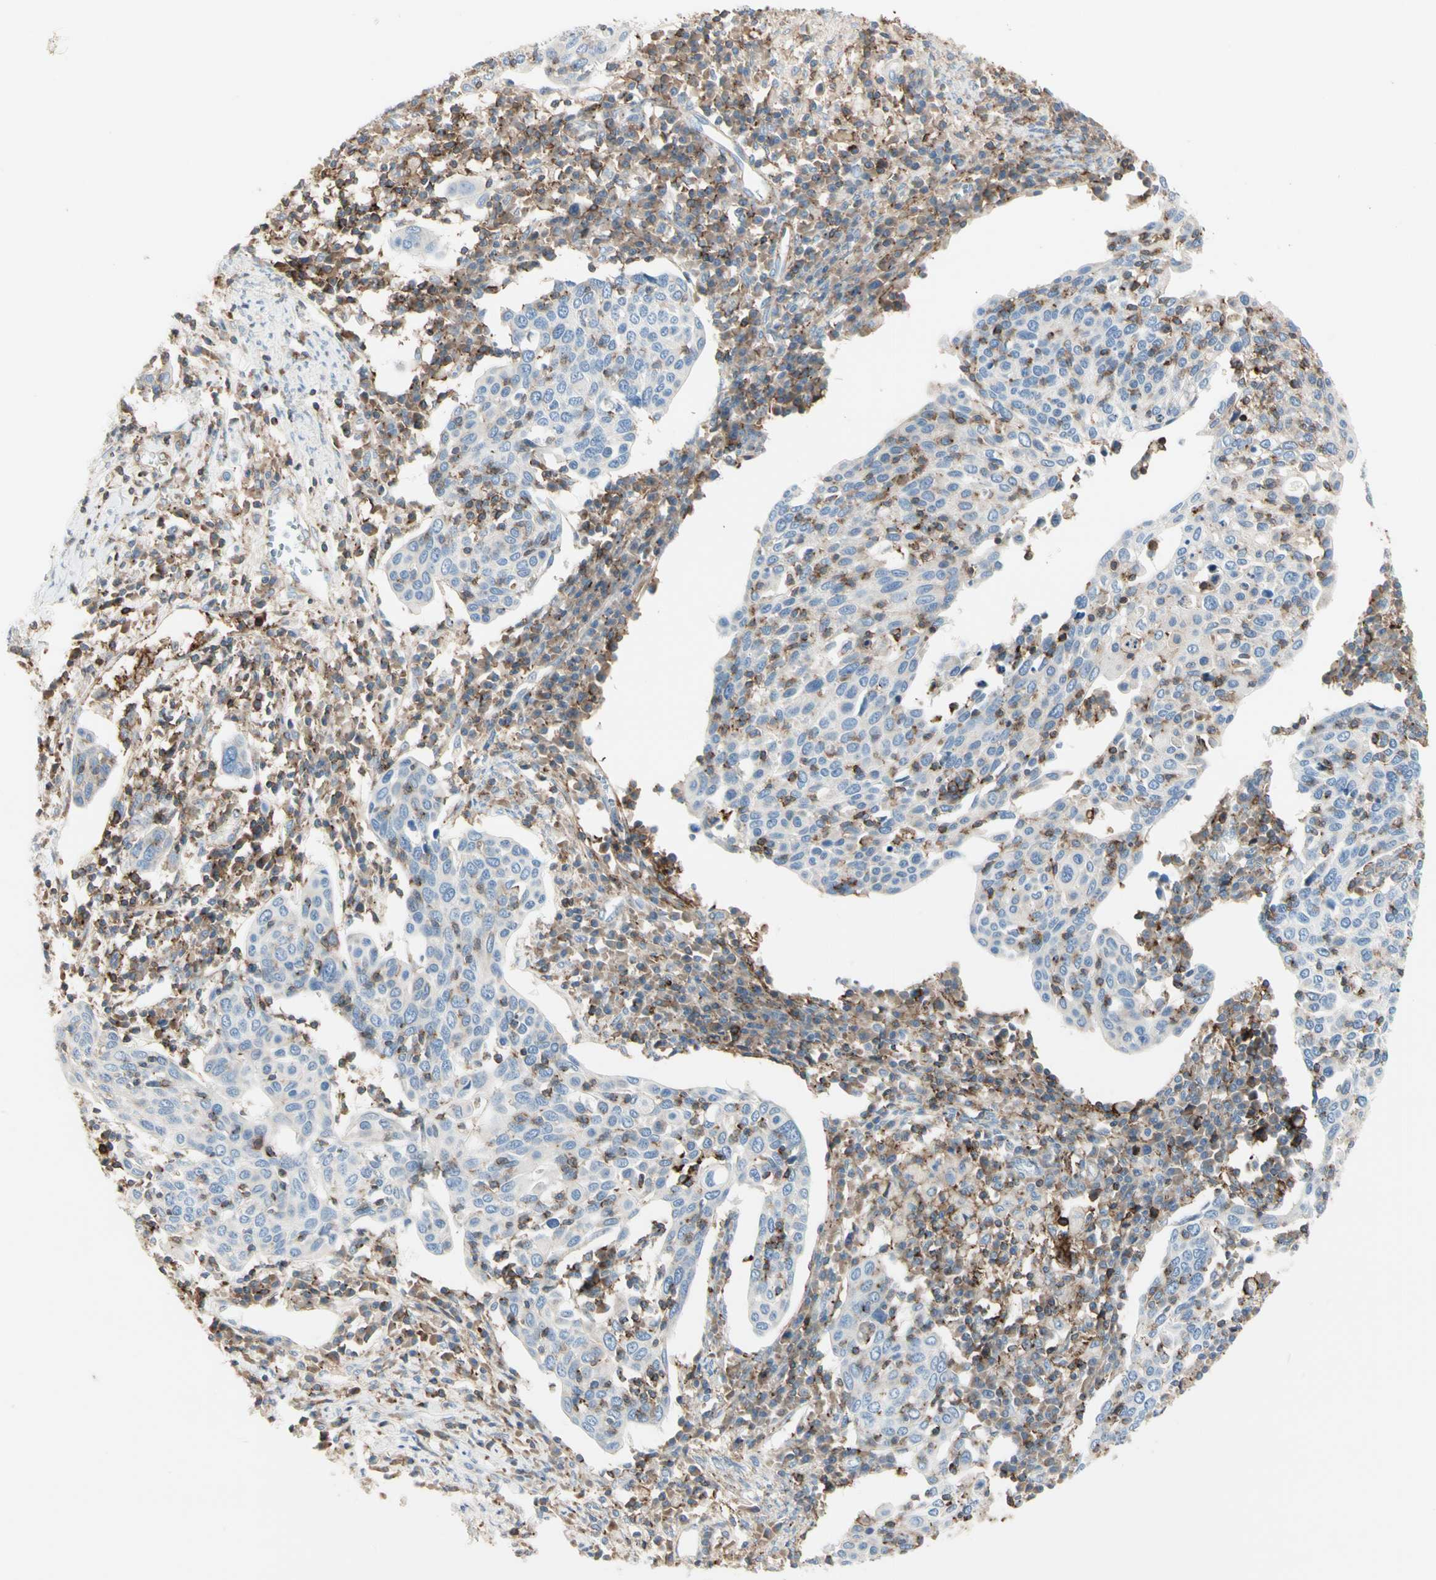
{"staining": {"intensity": "moderate", "quantity": "<25%", "location": "cytoplasmic/membranous"}, "tissue": "cervical cancer", "cell_type": "Tumor cells", "image_type": "cancer", "snomed": [{"axis": "morphology", "description": "Squamous cell carcinoma, NOS"}, {"axis": "topography", "description": "Cervix"}], "caption": "Moderate cytoplasmic/membranous positivity is present in about <25% of tumor cells in cervical squamous cell carcinoma.", "gene": "CLEC2B", "patient": {"sex": "female", "age": 40}}